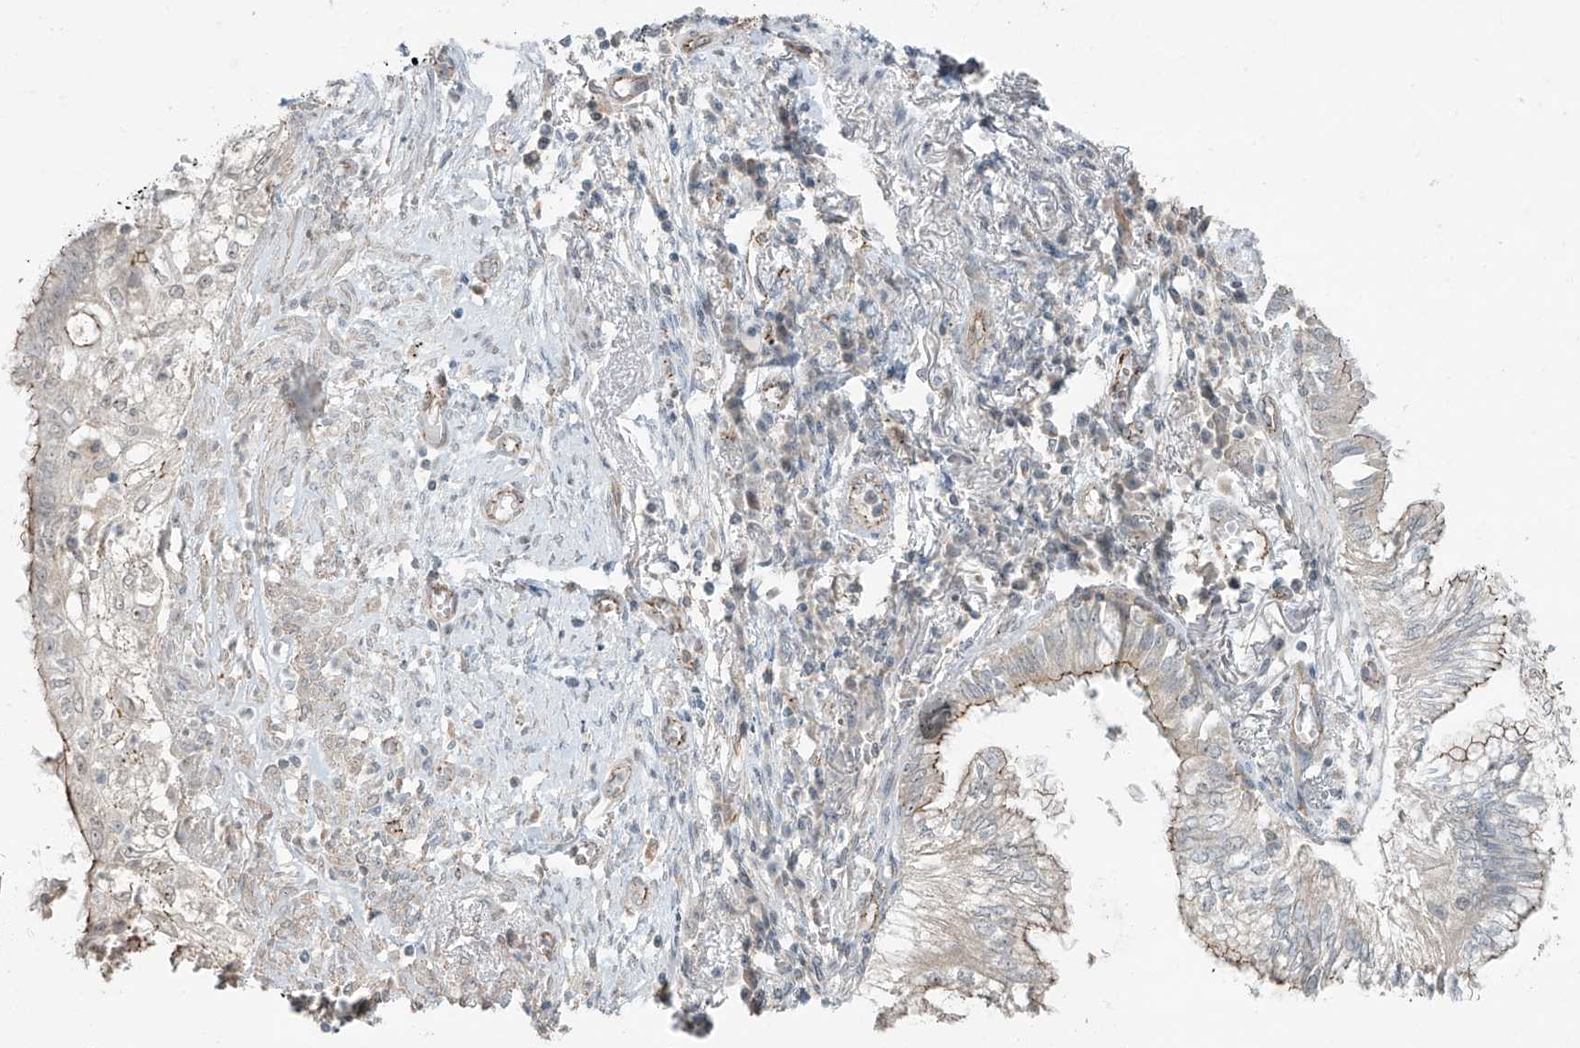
{"staining": {"intensity": "moderate", "quantity": "<25%", "location": "cytoplasmic/membranous"}, "tissue": "lung cancer", "cell_type": "Tumor cells", "image_type": "cancer", "snomed": [{"axis": "morphology", "description": "Adenocarcinoma, NOS"}, {"axis": "topography", "description": "Lung"}], "caption": "A photomicrograph of human lung cancer (adenocarcinoma) stained for a protein displays moderate cytoplasmic/membranous brown staining in tumor cells.", "gene": "ZNF16", "patient": {"sex": "female", "age": 70}}